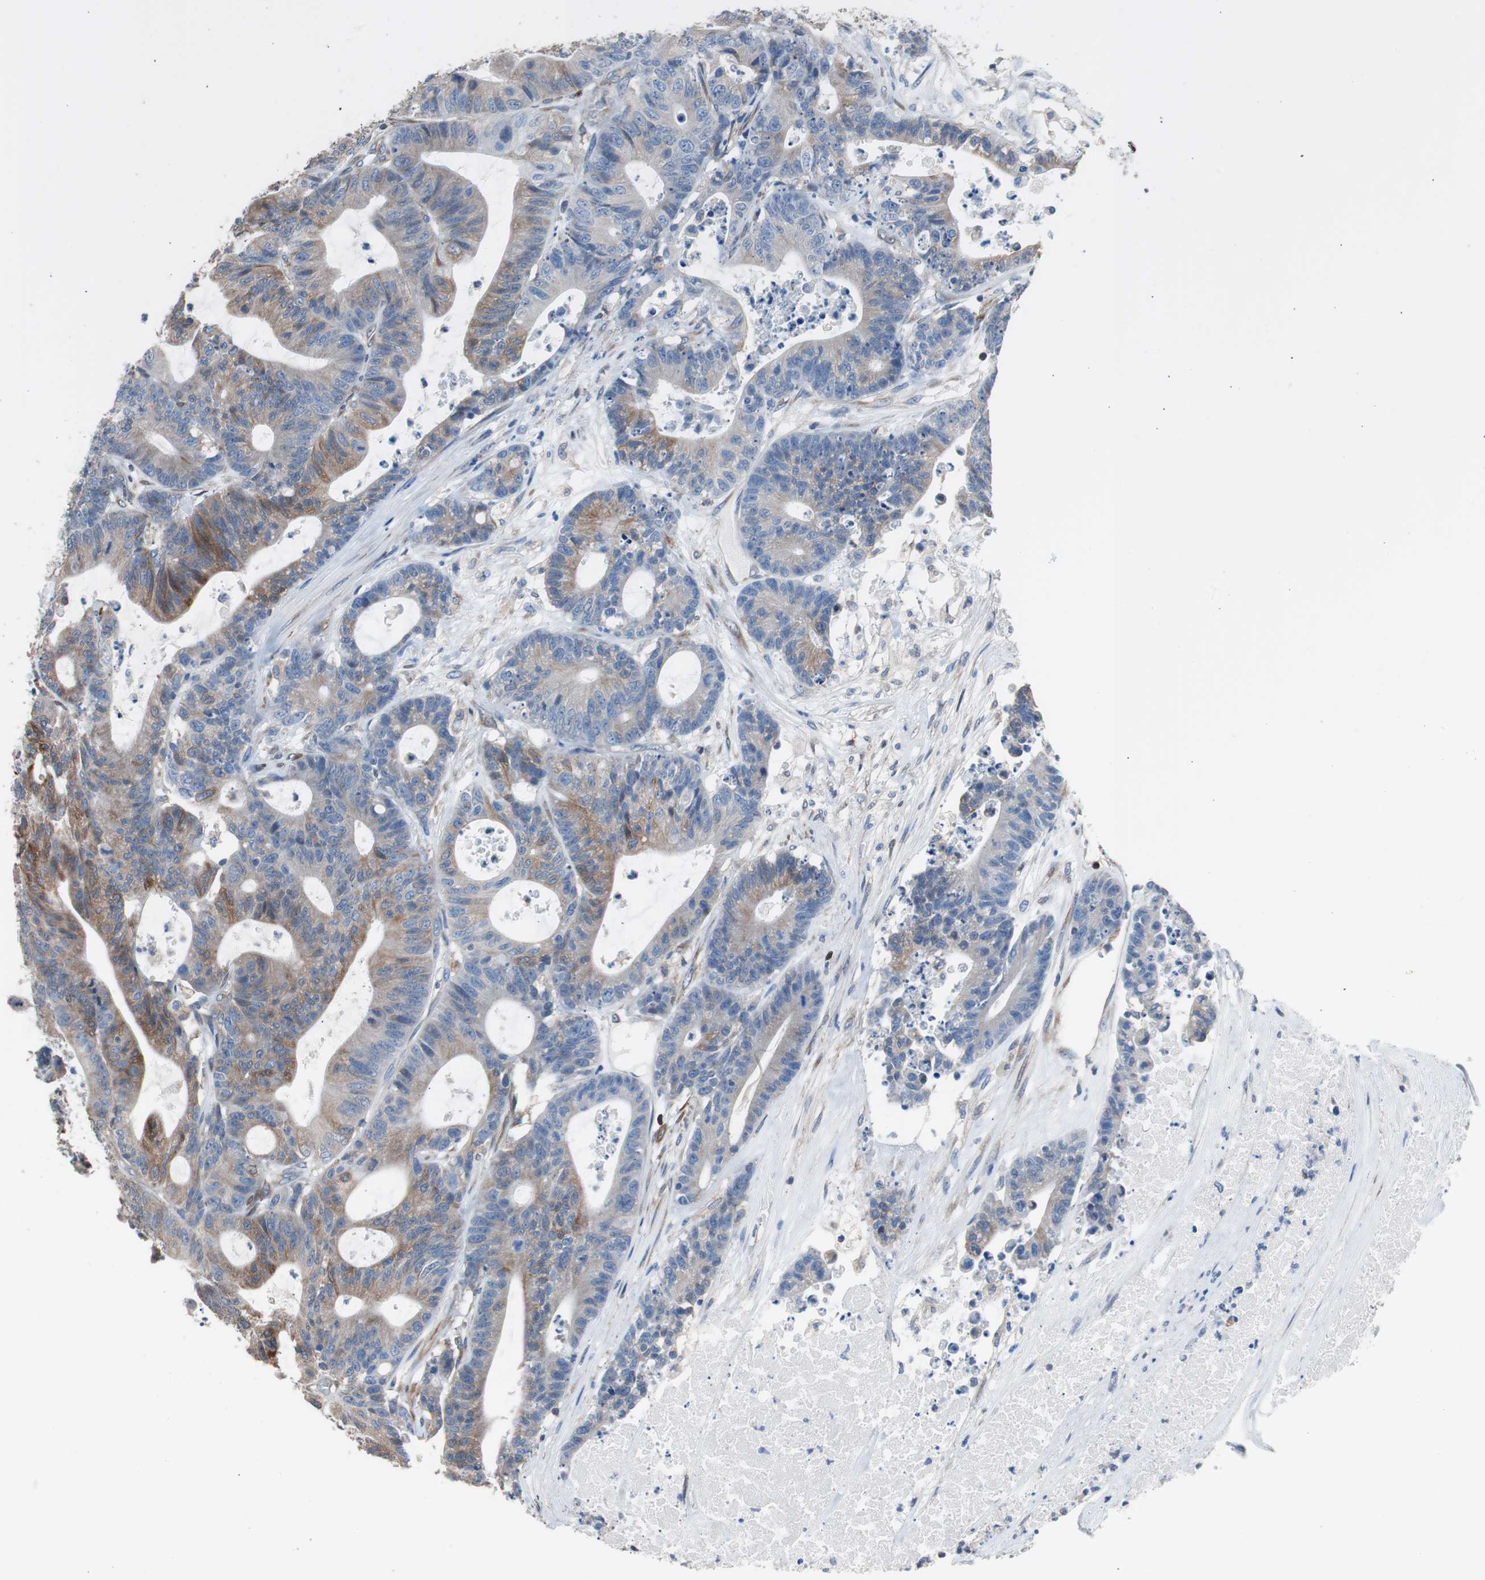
{"staining": {"intensity": "moderate", "quantity": "25%-75%", "location": "cytoplasmic/membranous"}, "tissue": "colorectal cancer", "cell_type": "Tumor cells", "image_type": "cancer", "snomed": [{"axis": "morphology", "description": "Adenocarcinoma, NOS"}, {"axis": "topography", "description": "Colon"}], "caption": "Immunohistochemical staining of colorectal cancer reveals medium levels of moderate cytoplasmic/membranous positivity in approximately 25%-75% of tumor cells. (Stains: DAB (3,3'-diaminobenzidine) in brown, nuclei in blue, Microscopy: brightfield microscopy at high magnification).", "gene": "PBXIP1", "patient": {"sex": "female", "age": 84}}